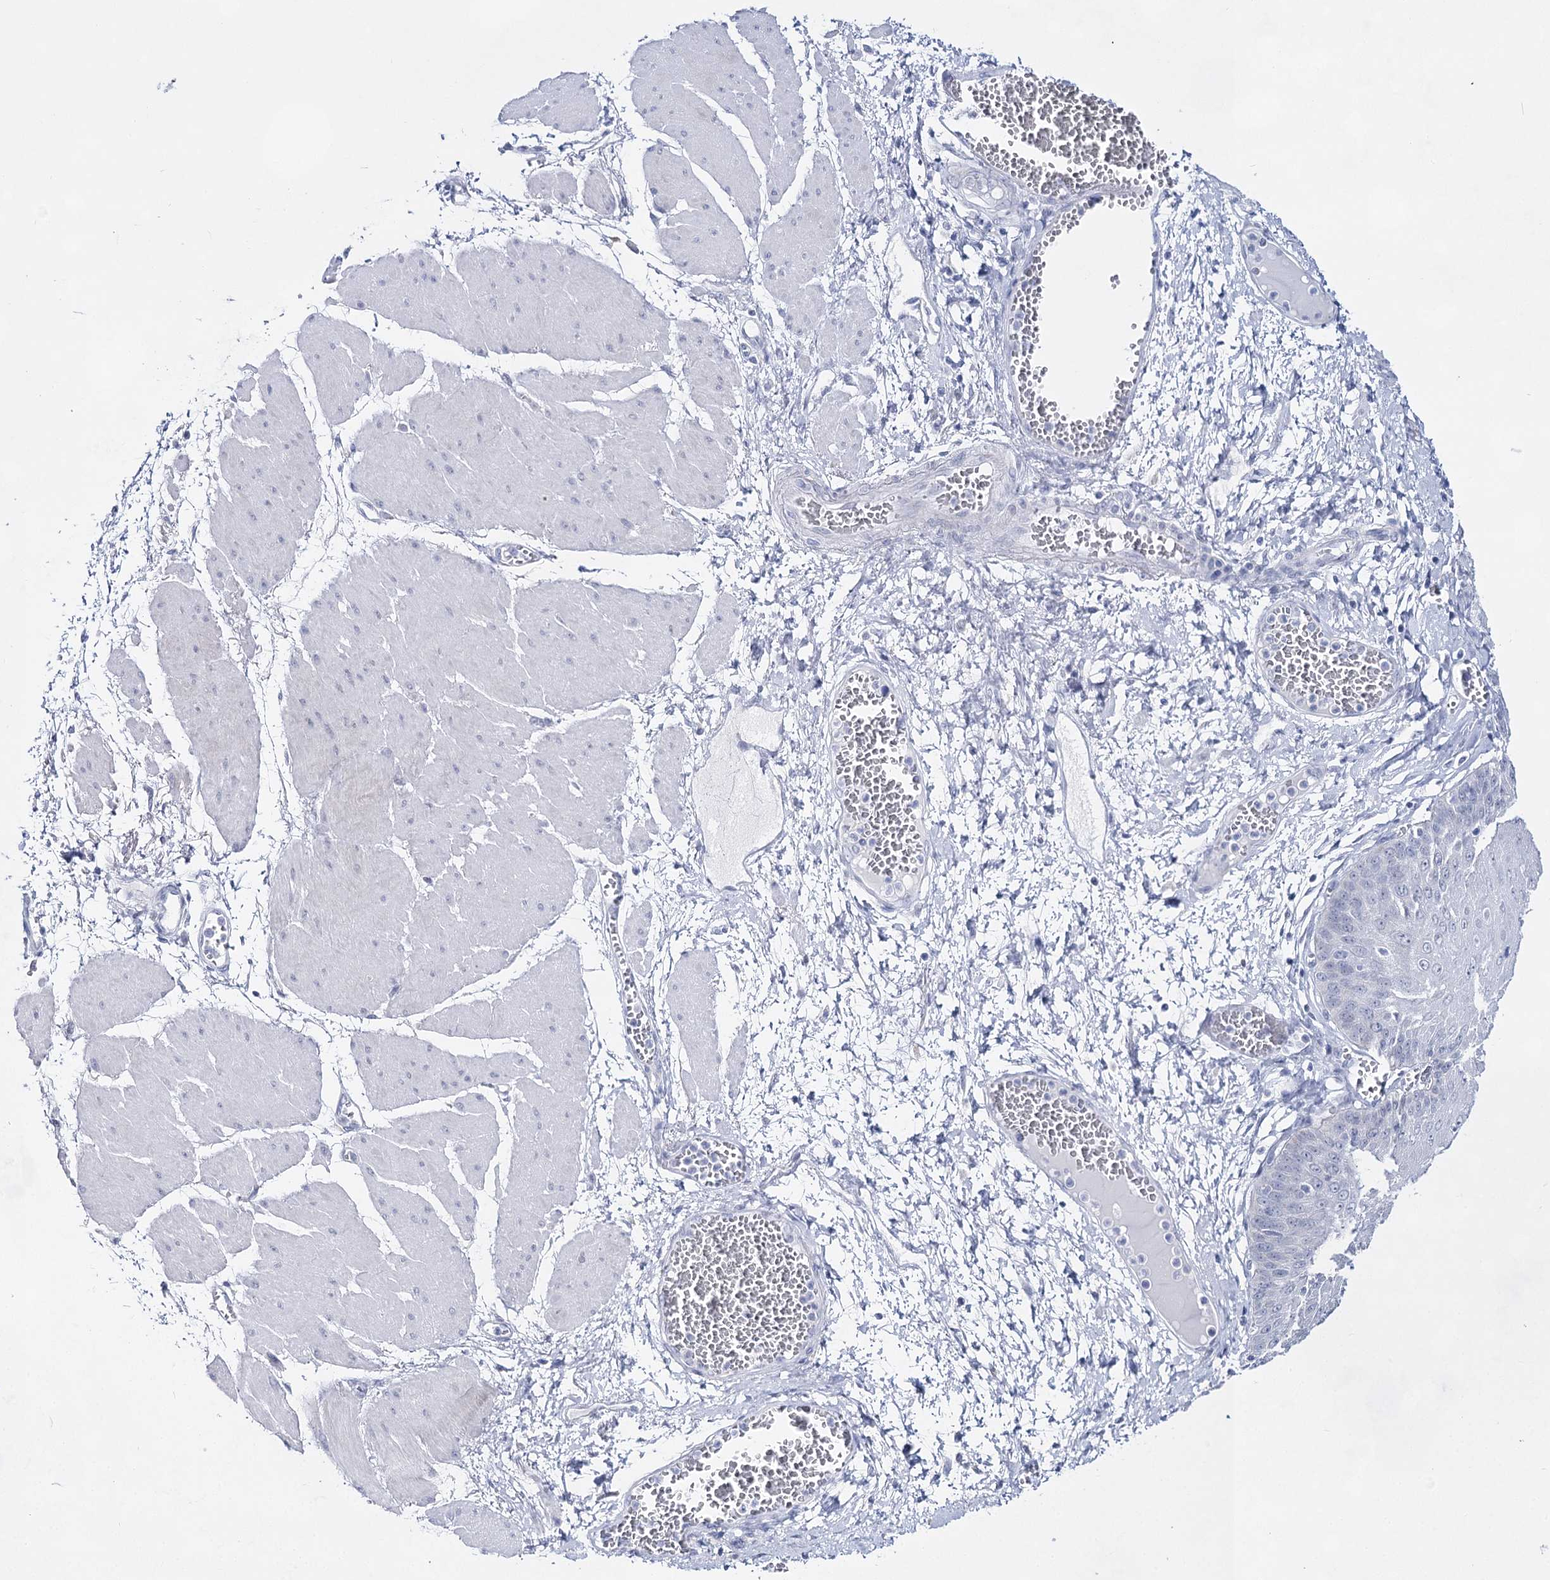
{"staining": {"intensity": "negative", "quantity": "none", "location": "none"}, "tissue": "esophagus", "cell_type": "Squamous epithelial cells", "image_type": "normal", "snomed": [{"axis": "morphology", "description": "Normal tissue, NOS"}, {"axis": "topography", "description": "Esophagus"}], "caption": "Immunohistochemistry (IHC) micrograph of unremarkable human esophagus stained for a protein (brown), which displays no staining in squamous epithelial cells.", "gene": "BPHL", "patient": {"sex": "male", "age": 60}}